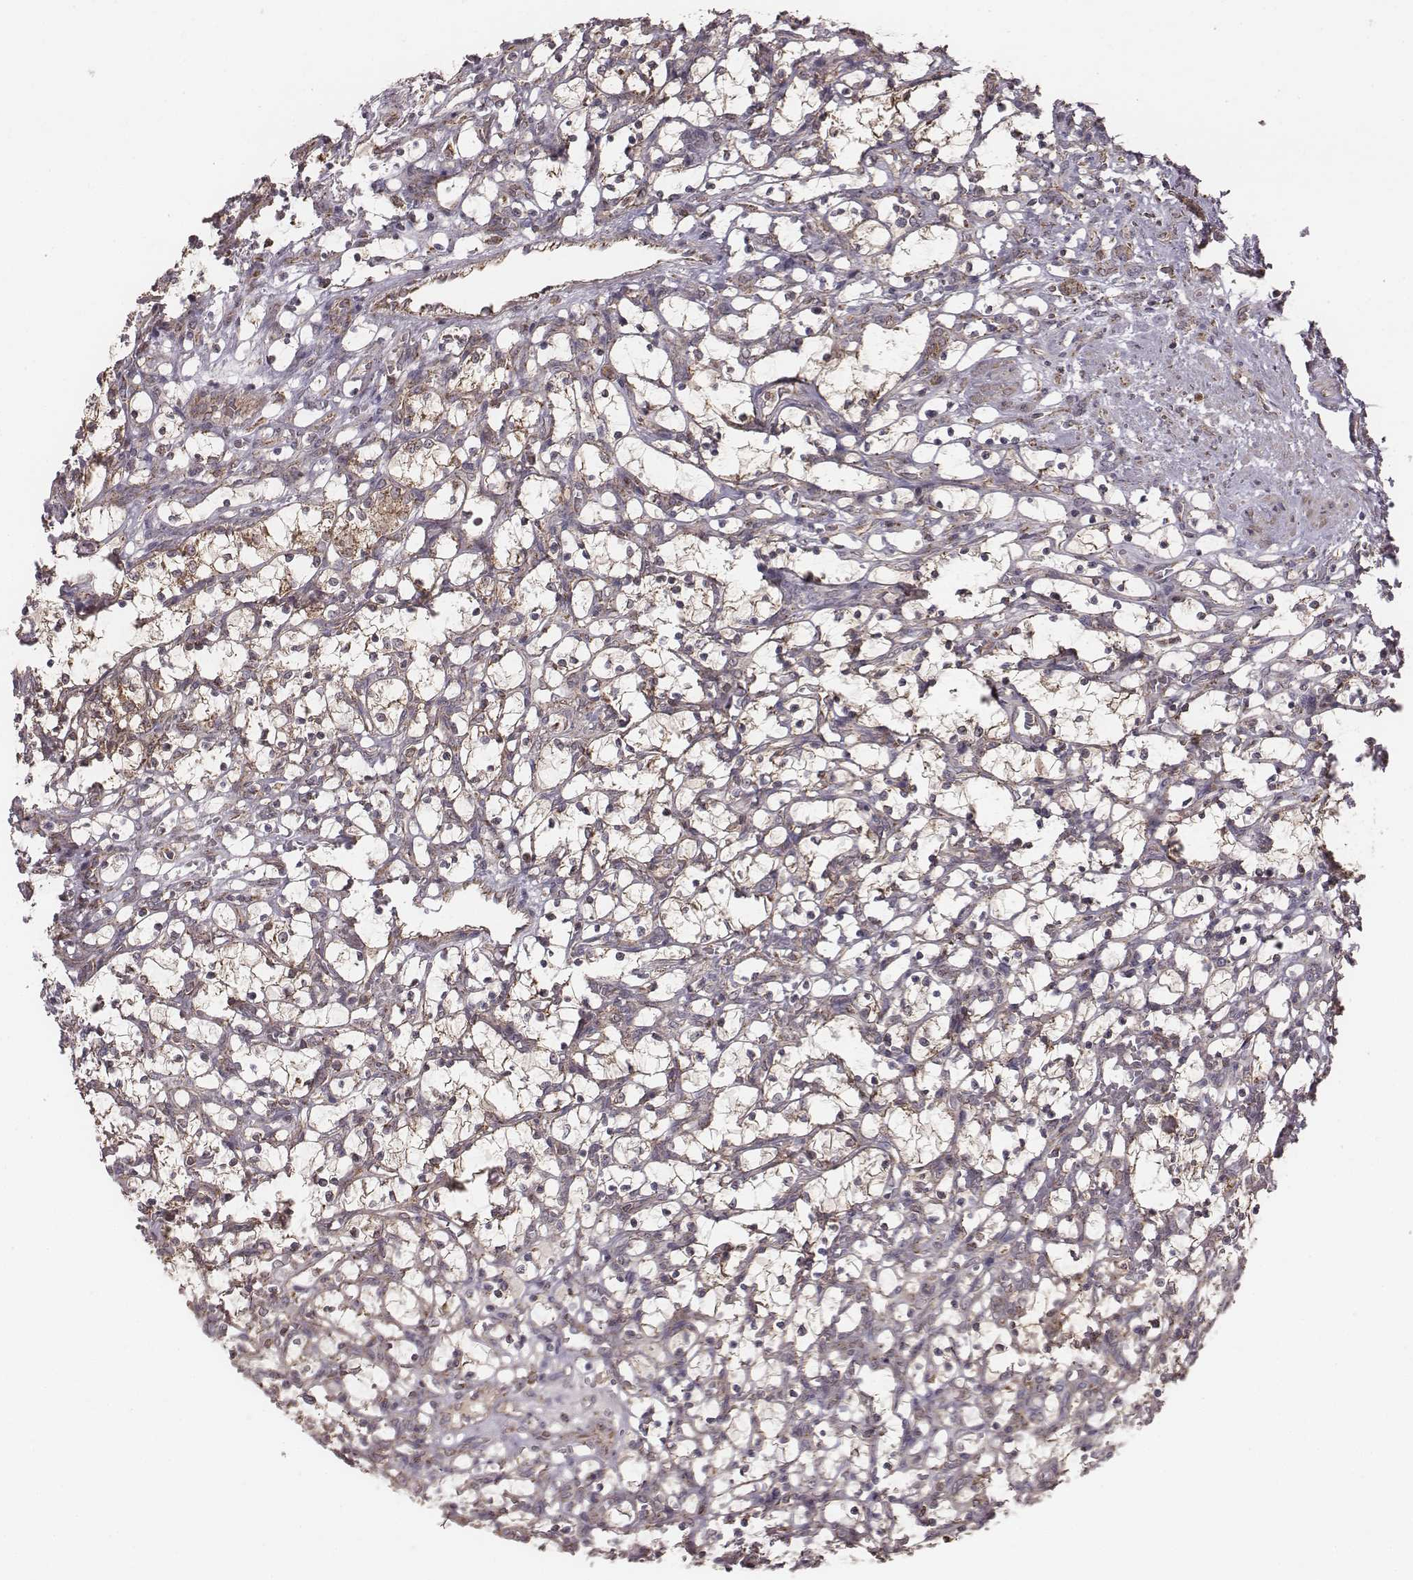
{"staining": {"intensity": "moderate", "quantity": ">75%", "location": "cytoplasmic/membranous"}, "tissue": "renal cancer", "cell_type": "Tumor cells", "image_type": "cancer", "snomed": [{"axis": "morphology", "description": "Adenocarcinoma, NOS"}, {"axis": "topography", "description": "Kidney"}], "caption": "Human adenocarcinoma (renal) stained for a protein (brown) shows moderate cytoplasmic/membranous positive expression in about >75% of tumor cells.", "gene": "PDCD2L", "patient": {"sex": "female", "age": 69}}